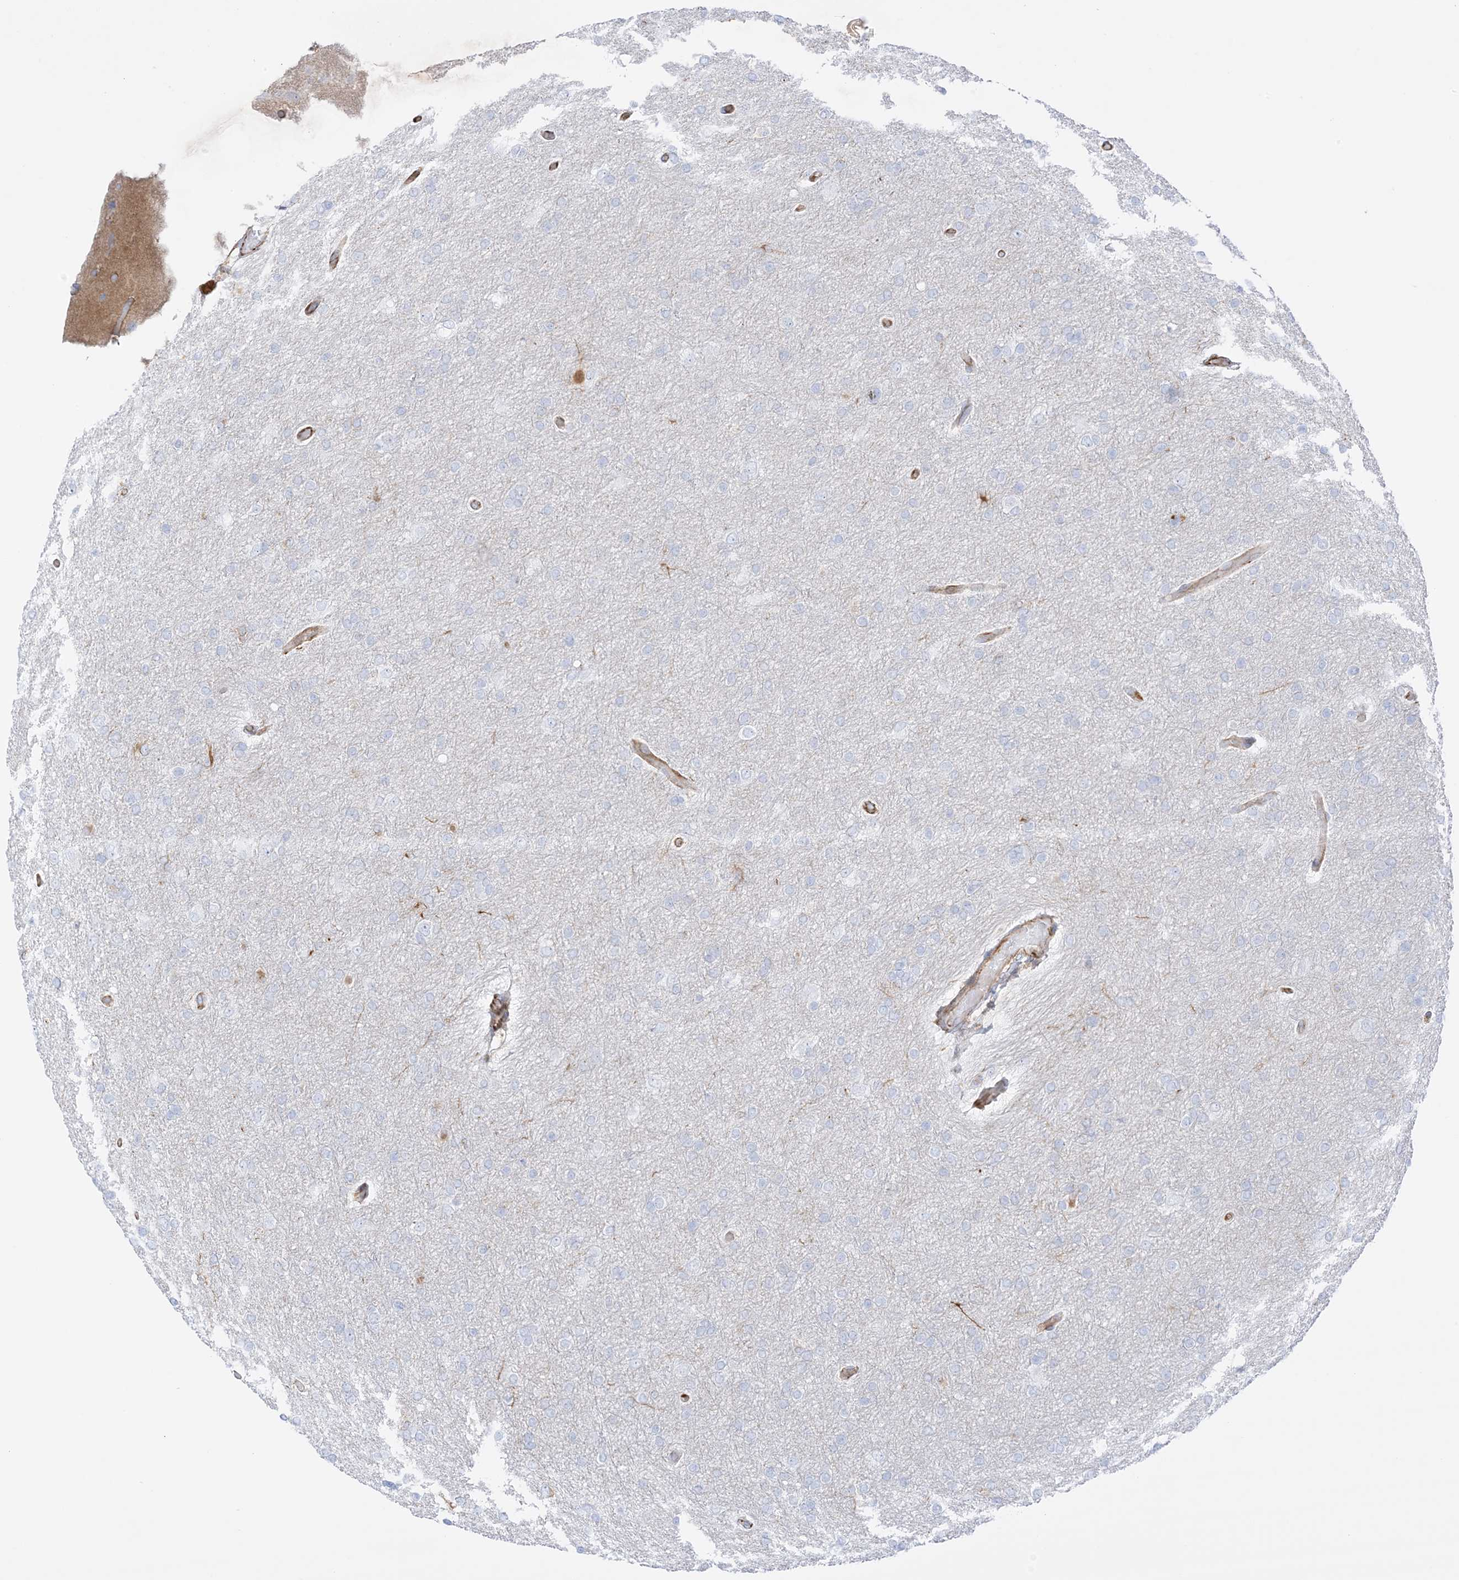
{"staining": {"intensity": "negative", "quantity": "none", "location": "none"}, "tissue": "glioma", "cell_type": "Tumor cells", "image_type": "cancer", "snomed": [{"axis": "morphology", "description": "Glioma, malignant, High grade"}, {"axis": "topography", "description": "Cerebral cortex"}], "caption": "IHC of human malignant glioma (high-grade) demonstrates no expression in tumor cells.", "gene": "PID1", "patient": {"sex": "female", "age": 36}}